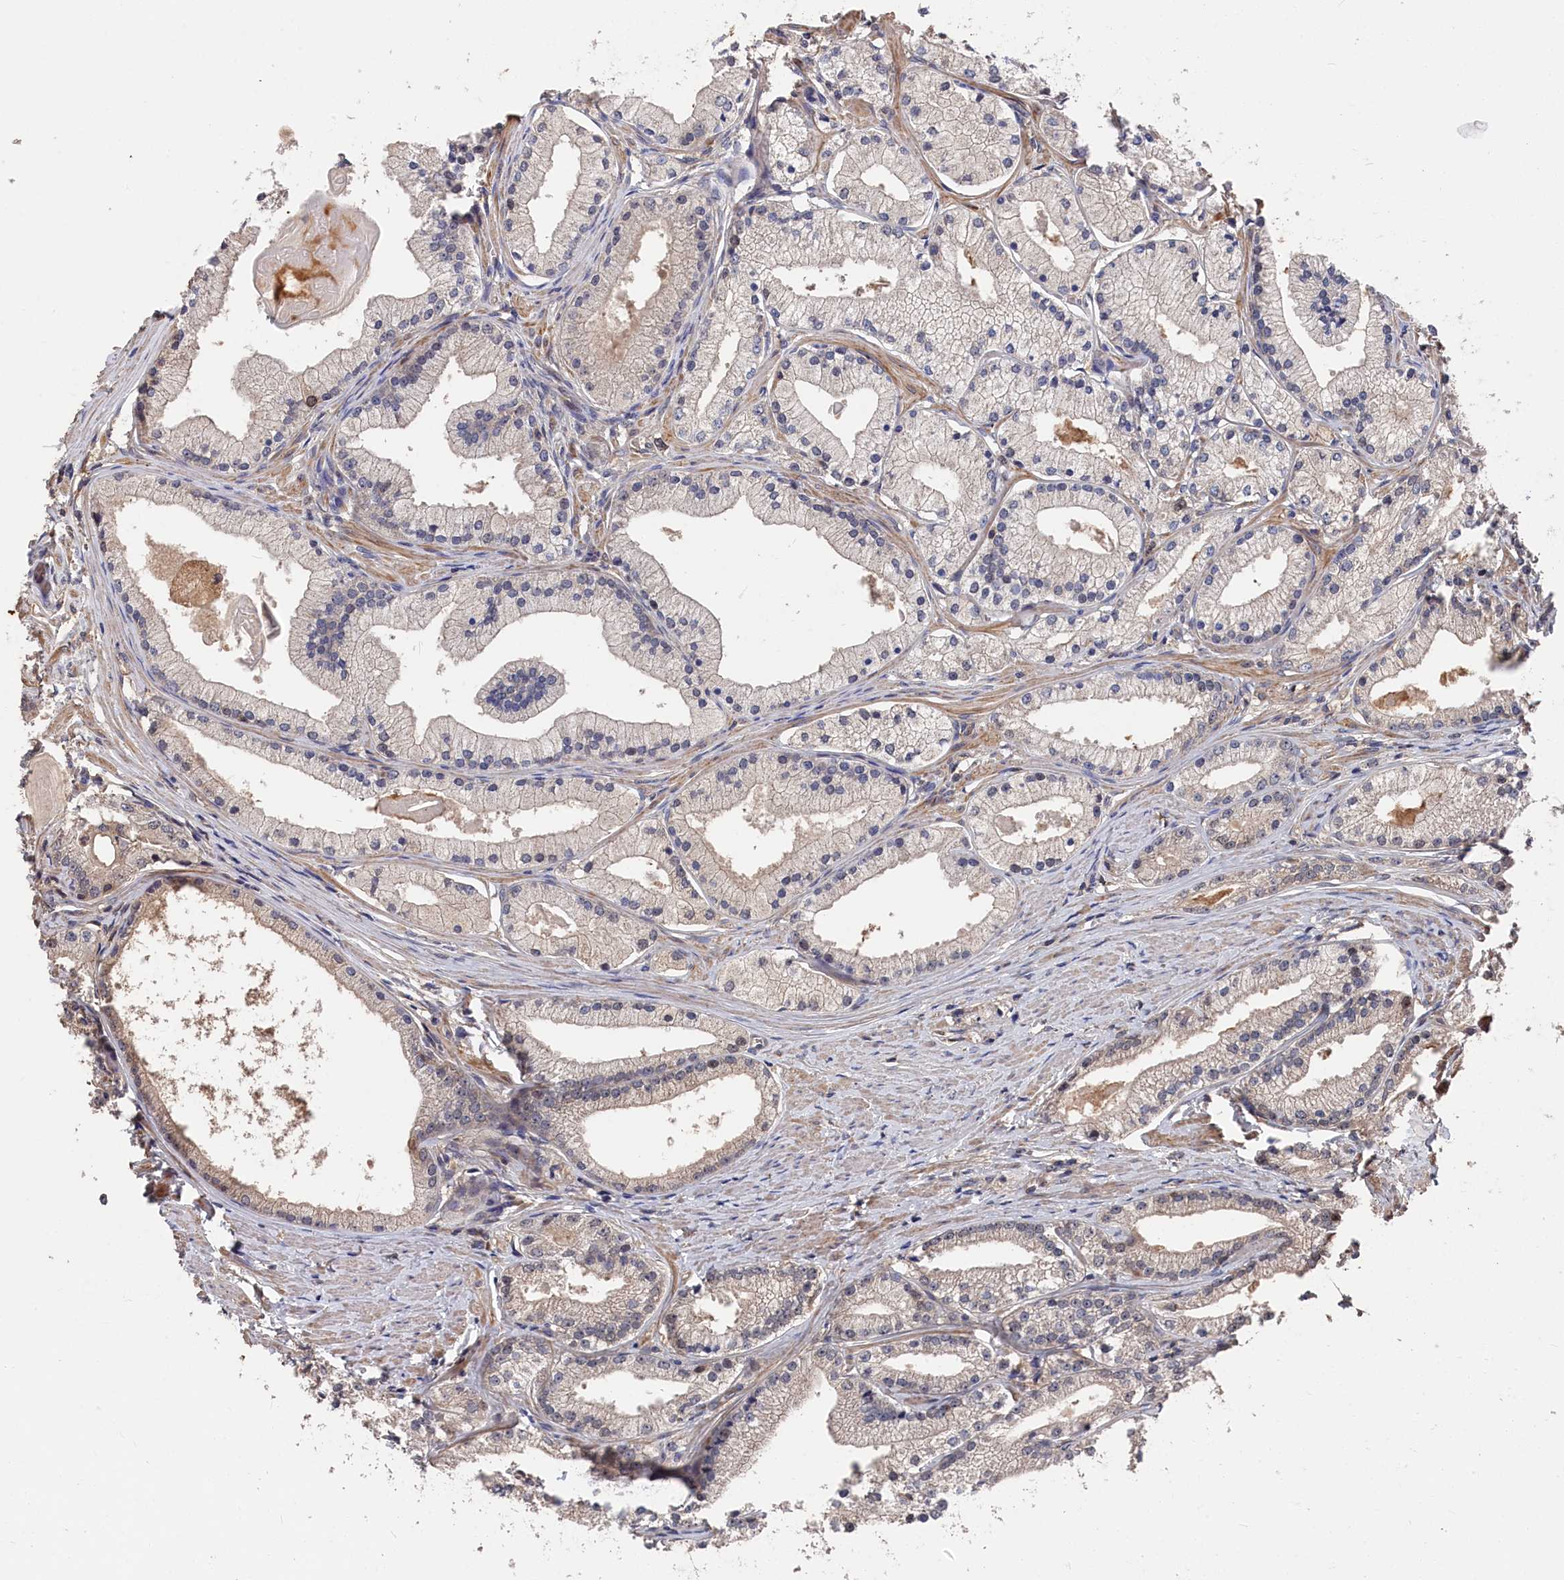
{"staining": {"intensity": "weak", "quantity": "25%-75%", "location": "cytoplasmic/membranous,nuclear"}, "tissue": "prostate cancer", "cell_type": "Tumor cells", "image_type": "cancer", "snomed": [{"axis": "morphology", "description": "Adenocarcinoma, Low grade"}, {"axis": "topography", "description": "Prostate"}], "caption": "A photomicrograph of human prostate cancer (adenocarcinoma (low-grade)) stained for a protein exhibits weak cytoplasmic/membranous and nuclear brown staining in tumor cells. (Stains: DAB (3,3'-diaminobenzidine) in brown, nuclei in blue, Microscopy: brightfield microscopy at high magnification).", "gene": "RMI2", "patient": {"sex": "male", "age": 57}}